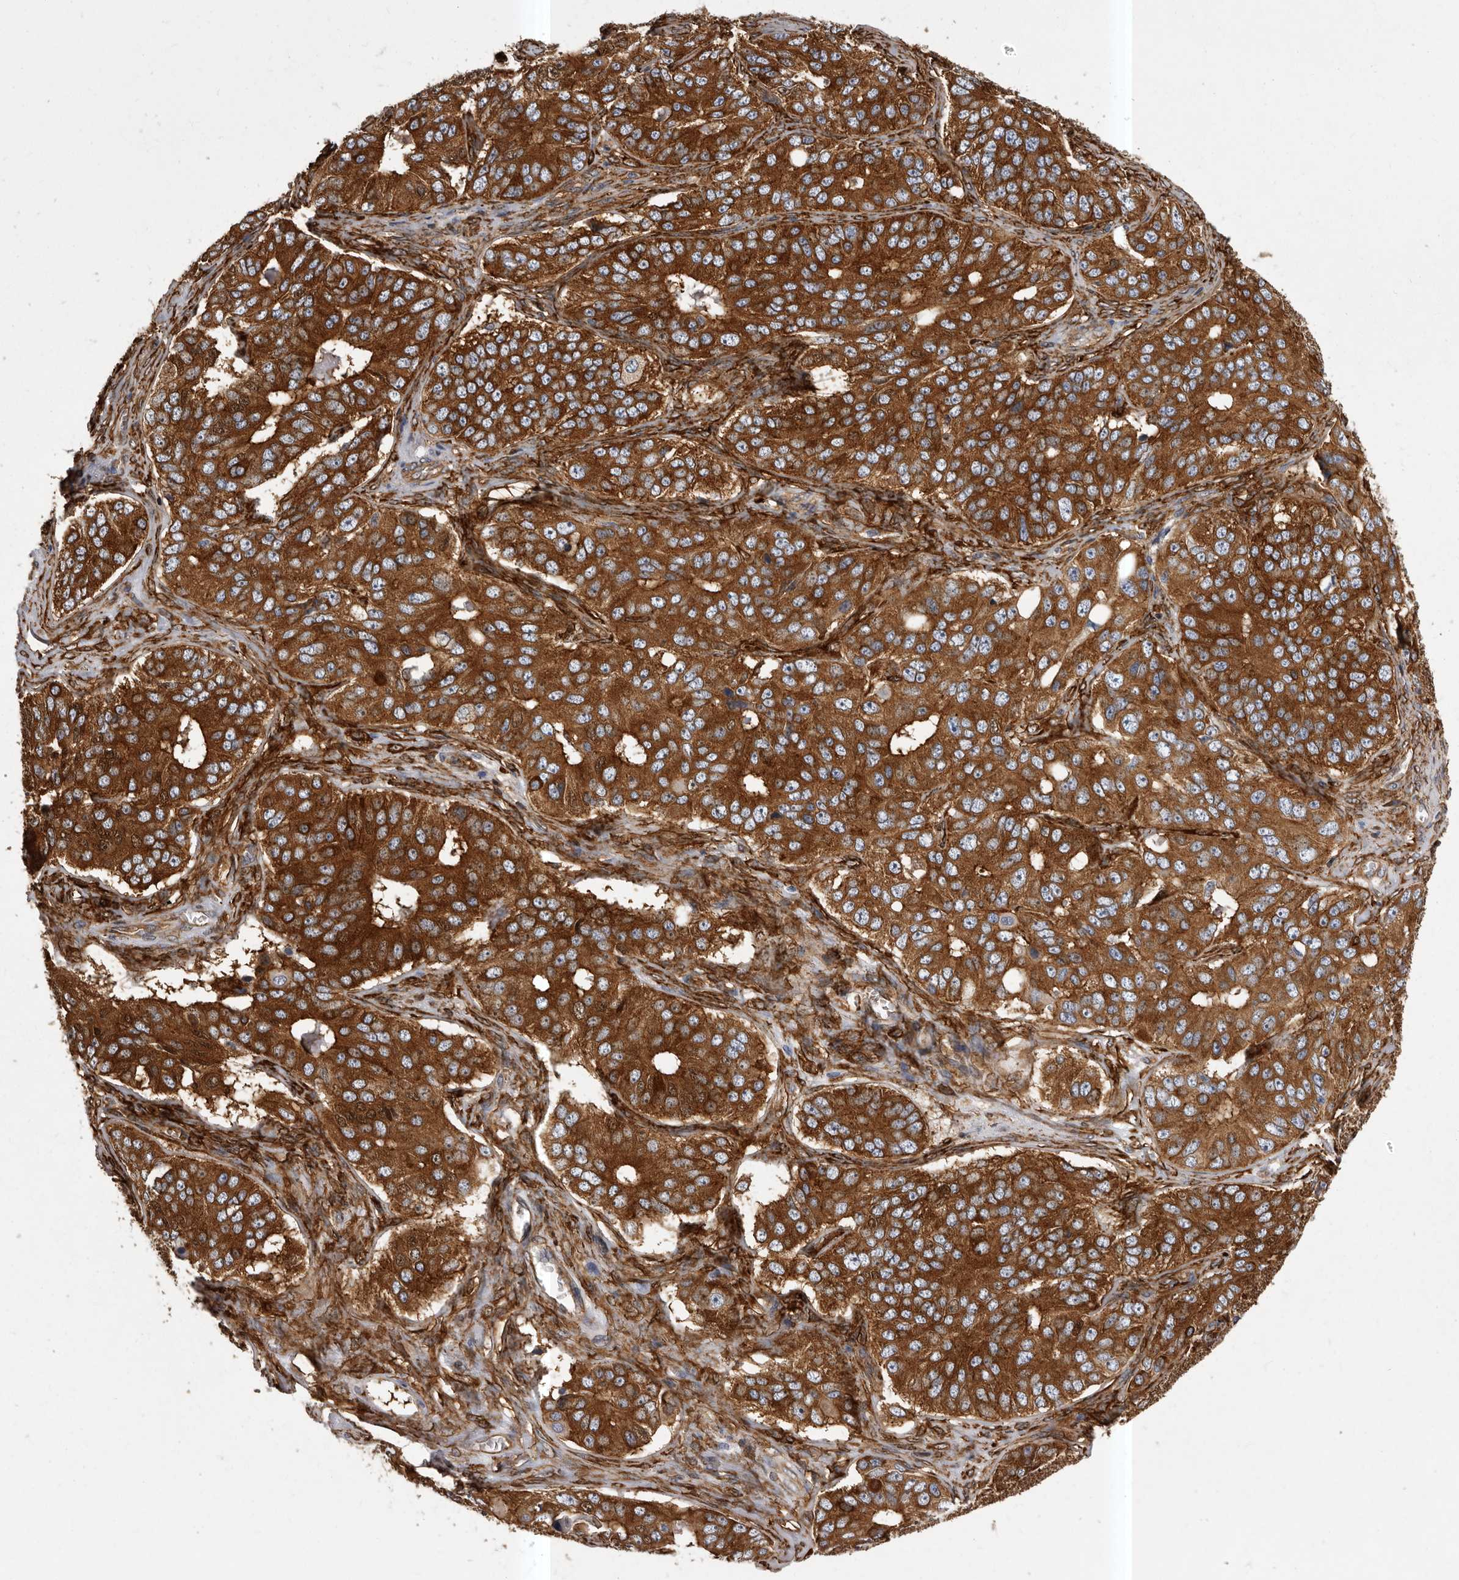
{"staining": {"intensity": "strong", "quantity": ">75%", "location": "cytoplasmic/membranous"}, "tissue": "ovarian cancer", "cell_type": "Tumor cells", "image_type": "cancer", "snomed": [{"axis": "morphology", "description": "Carcinoma, endometroid"}, {"axis": "topography", "description": "Ovary"}], "caption": "Protein positivity by IHC shows strong cytoplasmic/membranous positivity in about >75% of tumor cells in ovarian endometroid carcinoma.", "gene": "ENAH", "patient": {"sex": "female", "age": 51}}